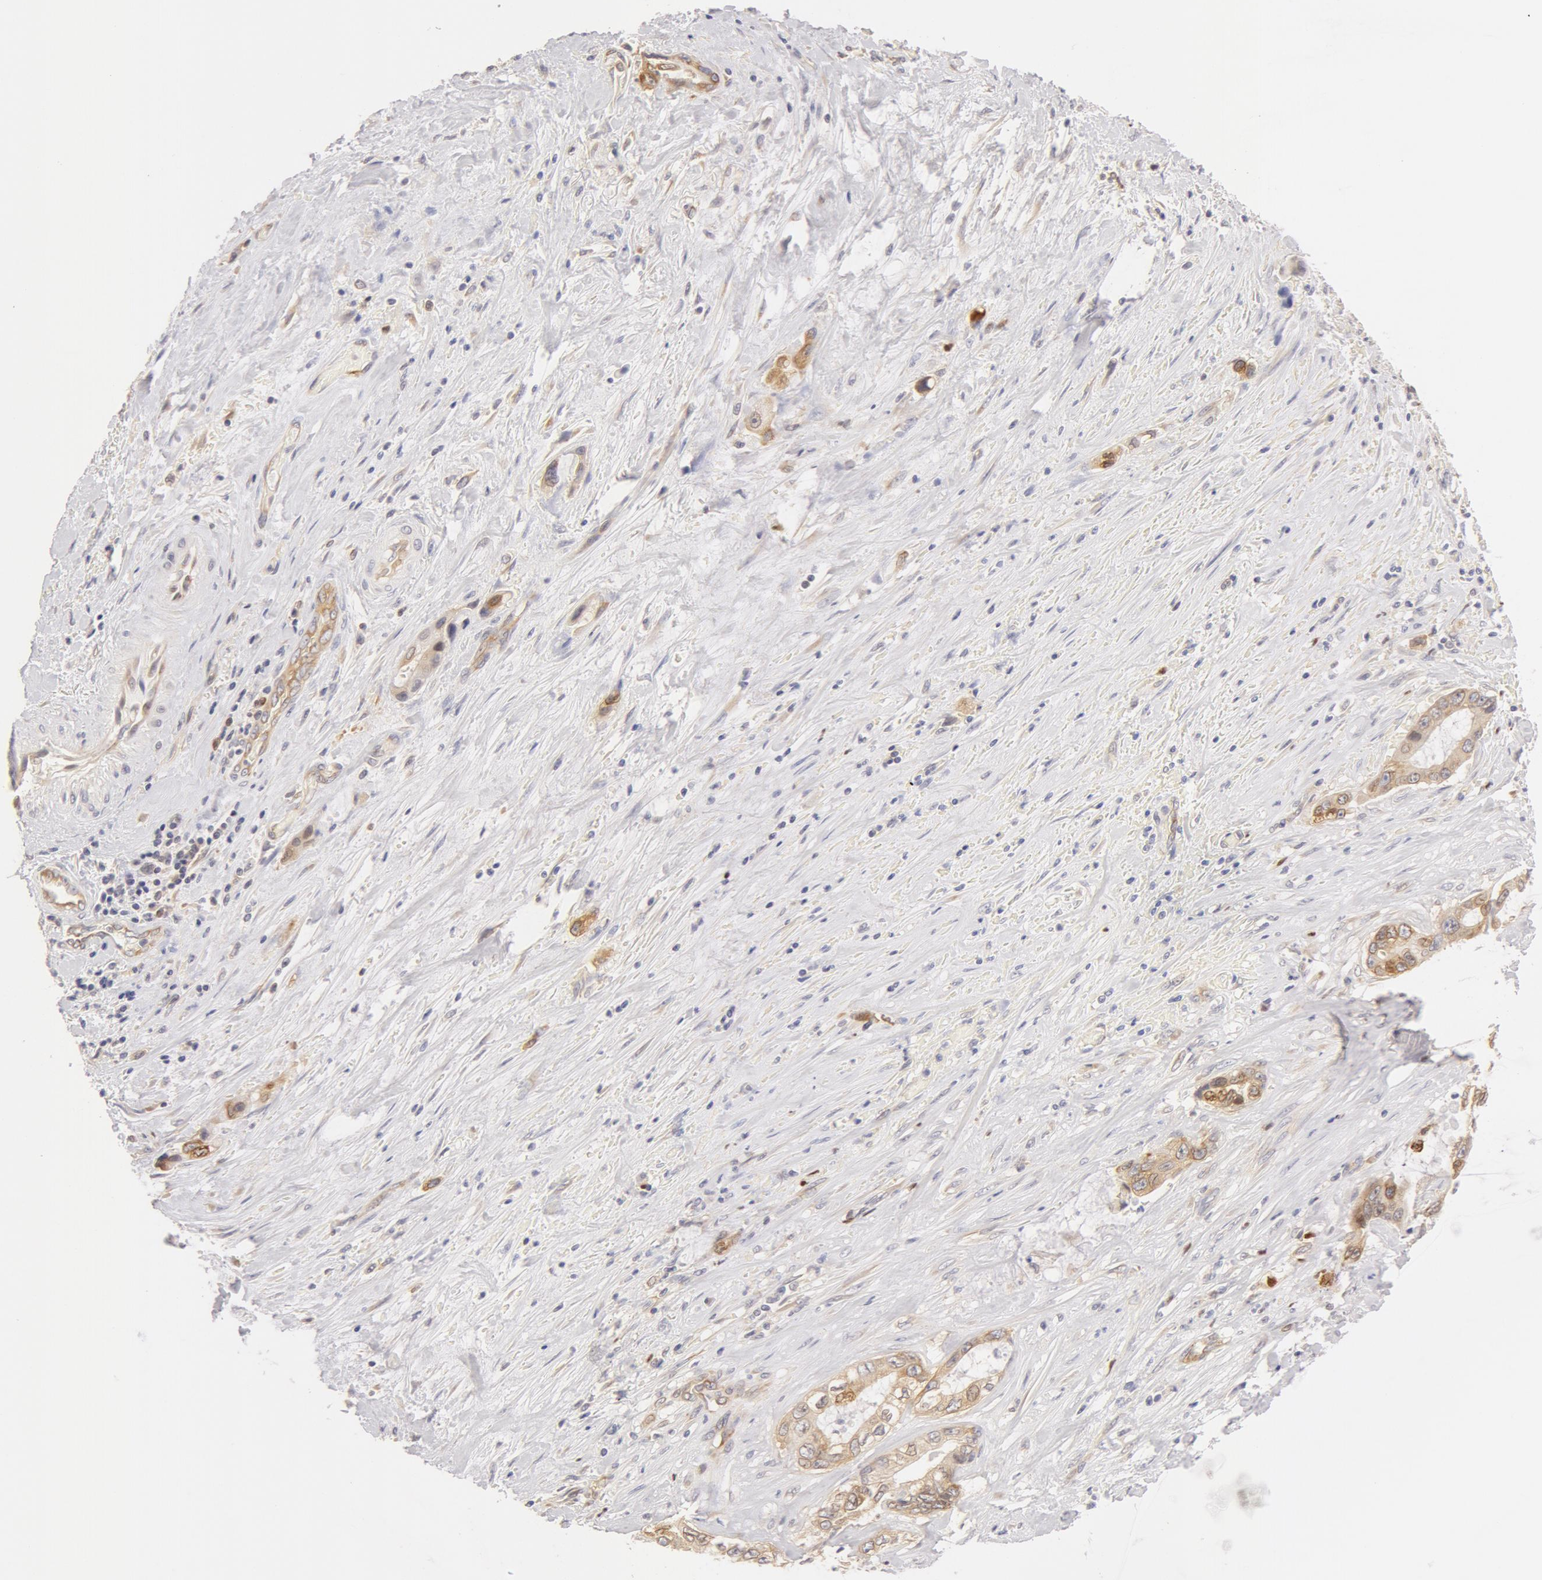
{"staining": {"intensity": "weak", "quantity": "25%-75%", "location": "cytoplasmic/membranous"}, "tissue": "pancreatic cancer", "cell_type": "Tumor cells", "image_type": "cancer", "snomed": [{"axis": "morphology", "description": "Adenocarcinoma, NOS"}, {"axis": "topography", "description": "Pancreas"}, {"axis": "topography", "description": "Stomach, upper"}], "caption": "Protein staining of pancreatic adenocarcinoma tissue exhibits weak cytoplasmic/membranous positivity in about 25%-75% of tumor cells. The protein of interest is stained brown, and the nuclei are stained in blue (DAB IHC with brightfield microscopy, high magnification).", "gene": "DDX3Y", "patient": {"sex": "male", "age": 77}}